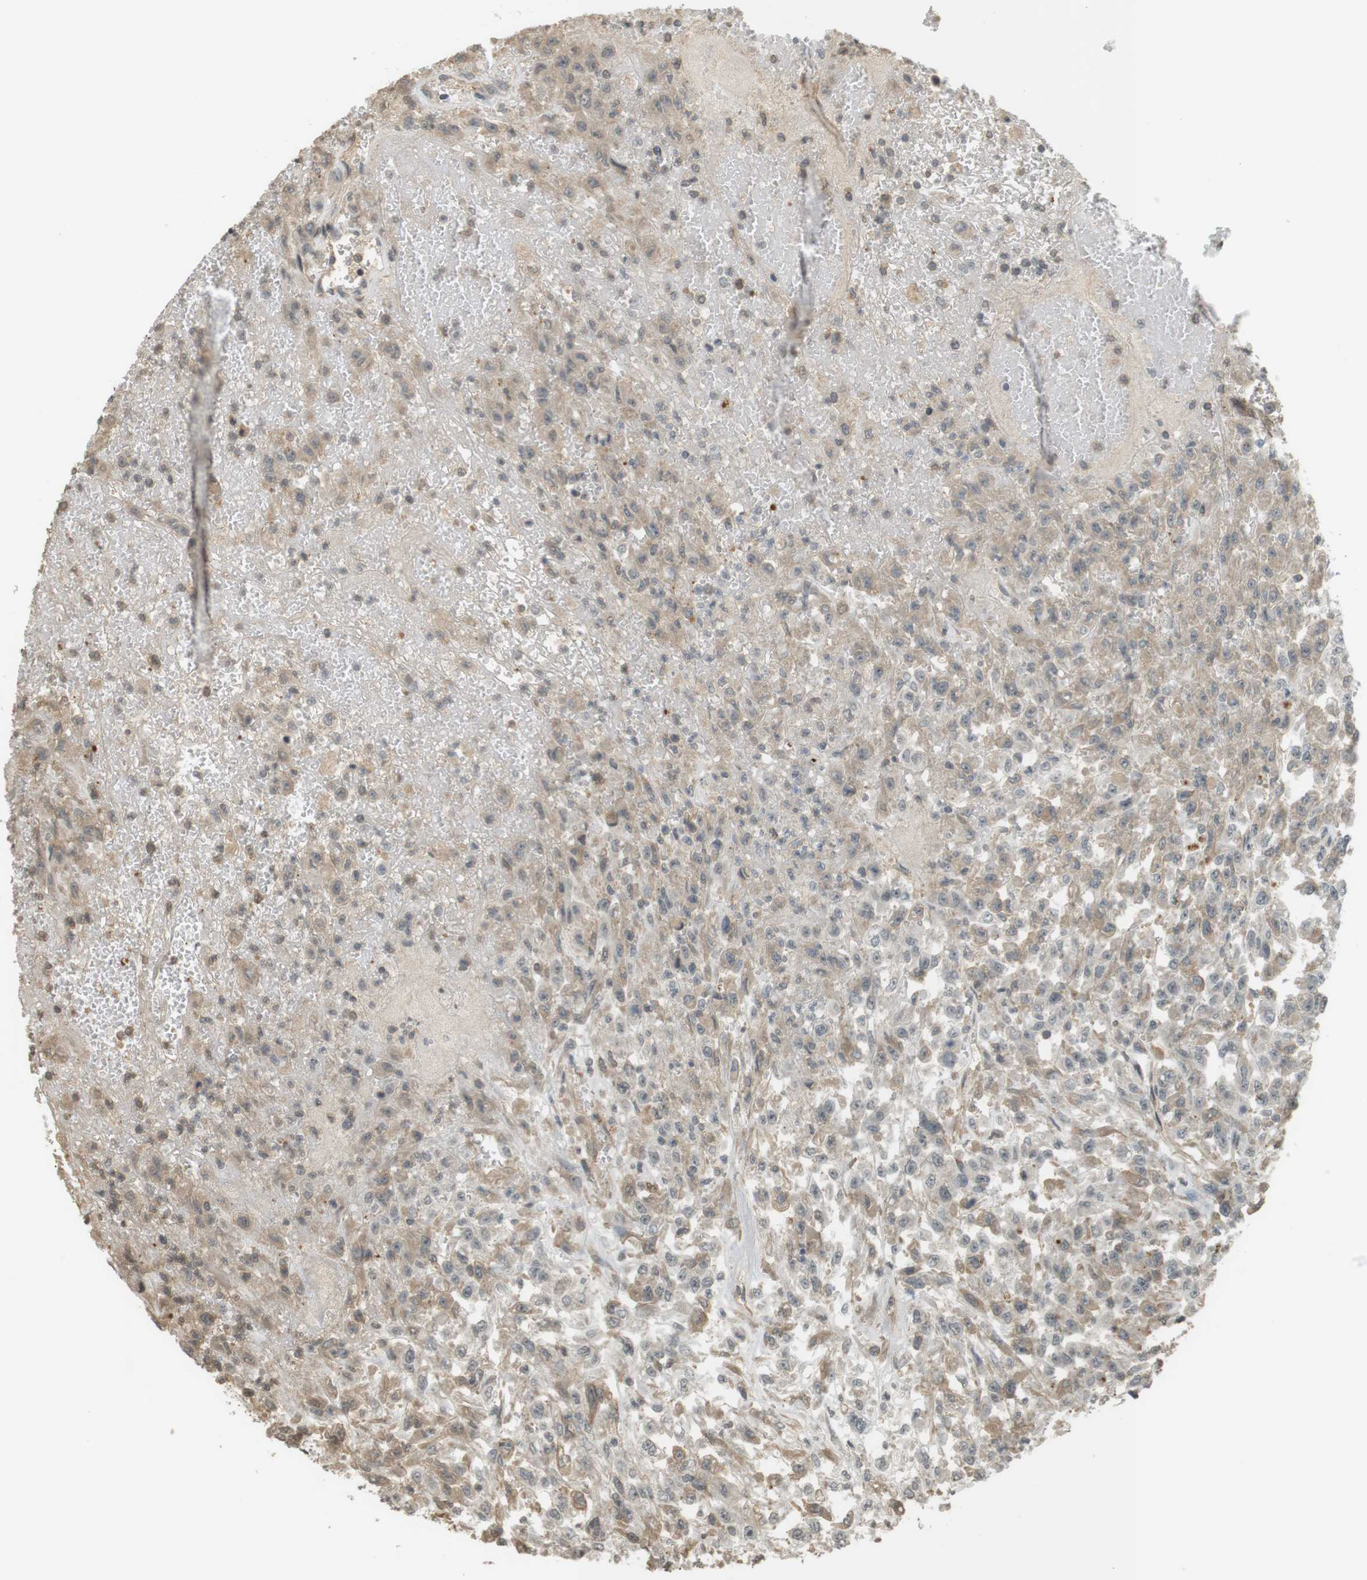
{"staining": {"intensity": "weak", "quantity": "<25%", "location": "cytoplasmic/membranous"}, "tissue": "urothelial cancer", "cell_type": "Tumor cells", "image_type": "cancer", "snomed": [{"axis": "morphology", "description": "Urothelial carcinoma, High grade"}, {"axis": "topography", "description": "Urinary bladder"}], "caption": "IHC photomicrograph of human urothelial cancer stained for a protein (brown), which displays no staining in tumor cells.", "gene": "SRR", "patient": {"sex": "male", "age": 46}}